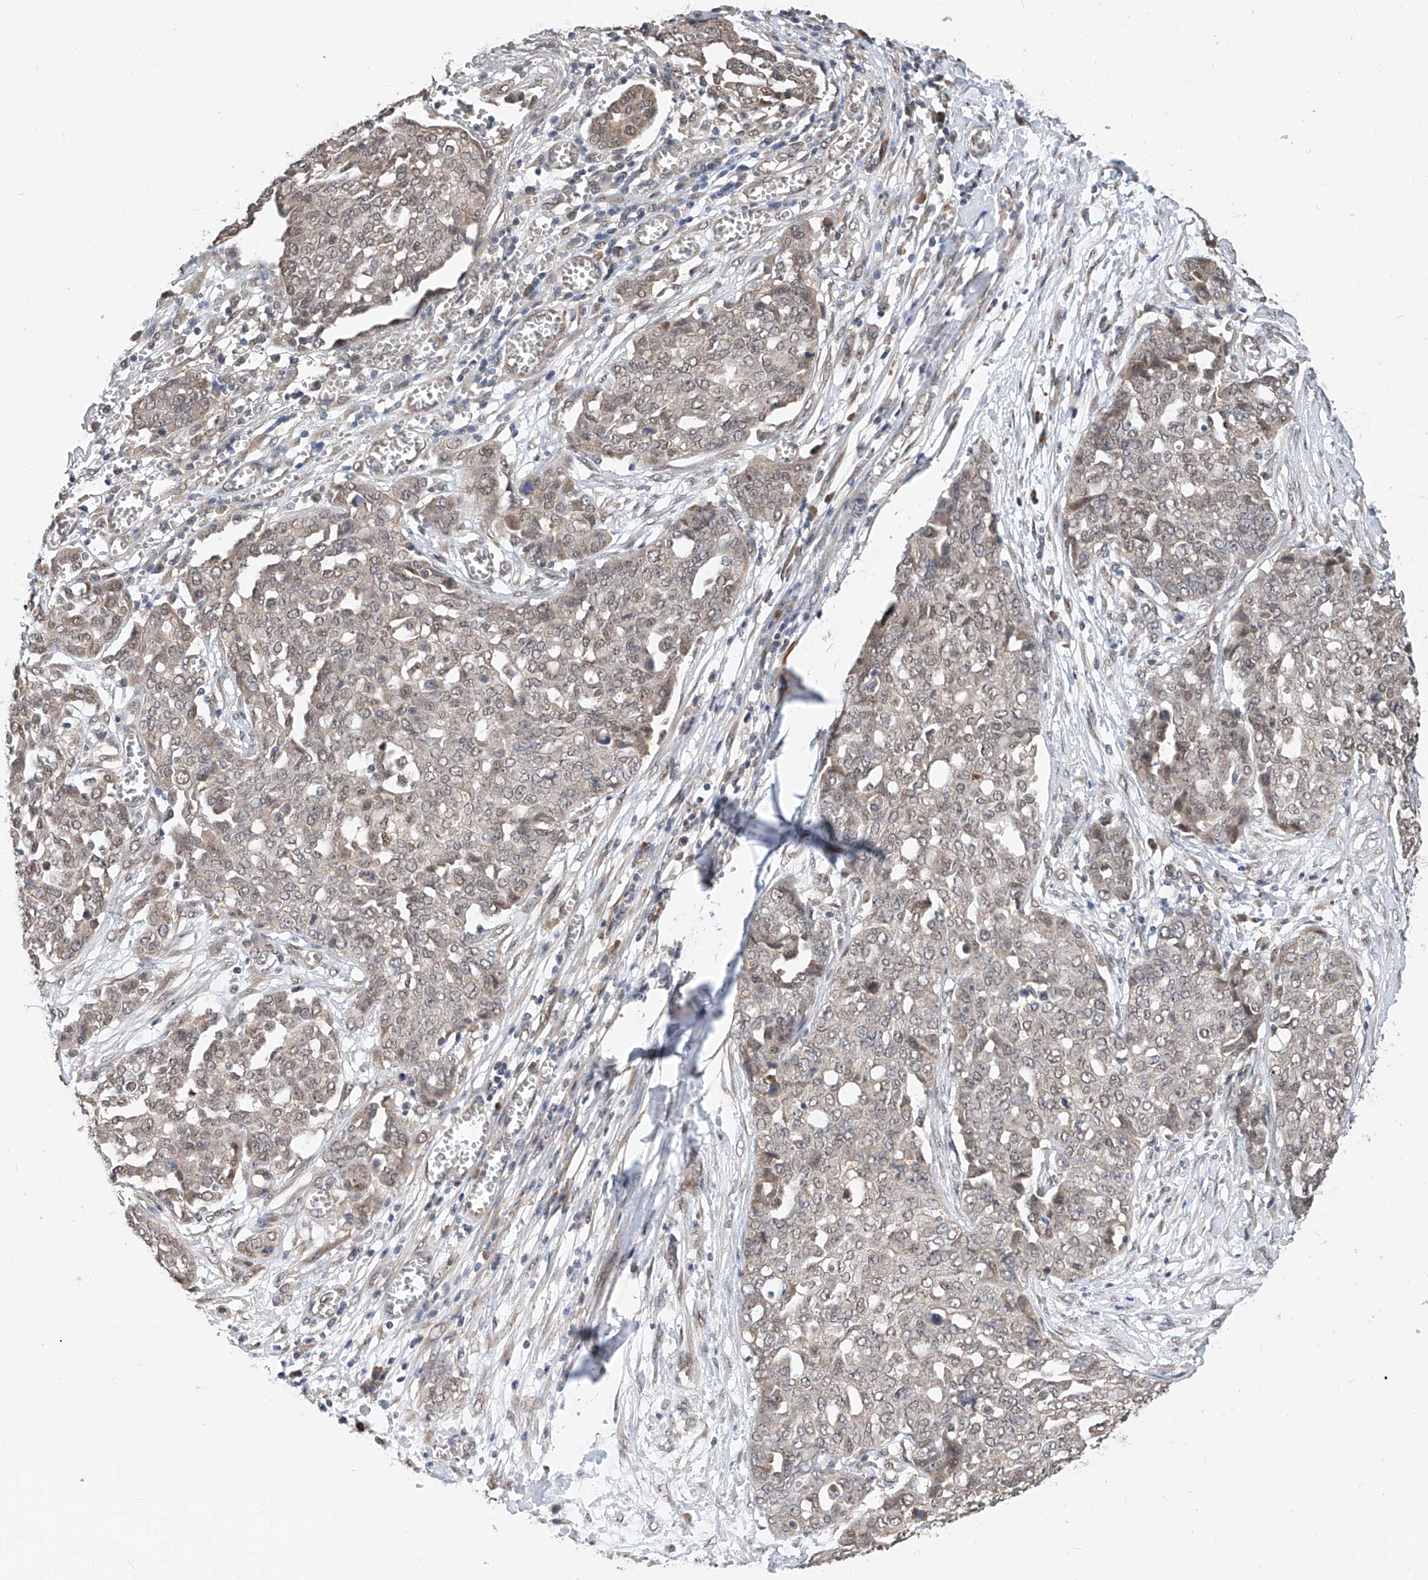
{"staining": {"intensity": "weak", "quantity": "<25%", "location": "nuclear"}, "tissue": "ovarian cancer", "cell_type": "Tumor cells", "image_type": "cancer", "snomed": [{"axis": "morphology", "description": "Cystadenocarcinoma, serous, NOS"}, {"axis": "topography", "description": "Soft tissue"}, {"axis": "topography", "description": "Ovary"}], "caption": "The photomicrograph shows no staining of tumor cells in ovarian serous cystadenocarcinoma. (Brightfield microscopy of DAB (3,3'-diaminobenzidine) immunohistochemistry at high magnification).", "gene": "CARMIL3", "patient": {"sex": "female", "age": 57}}